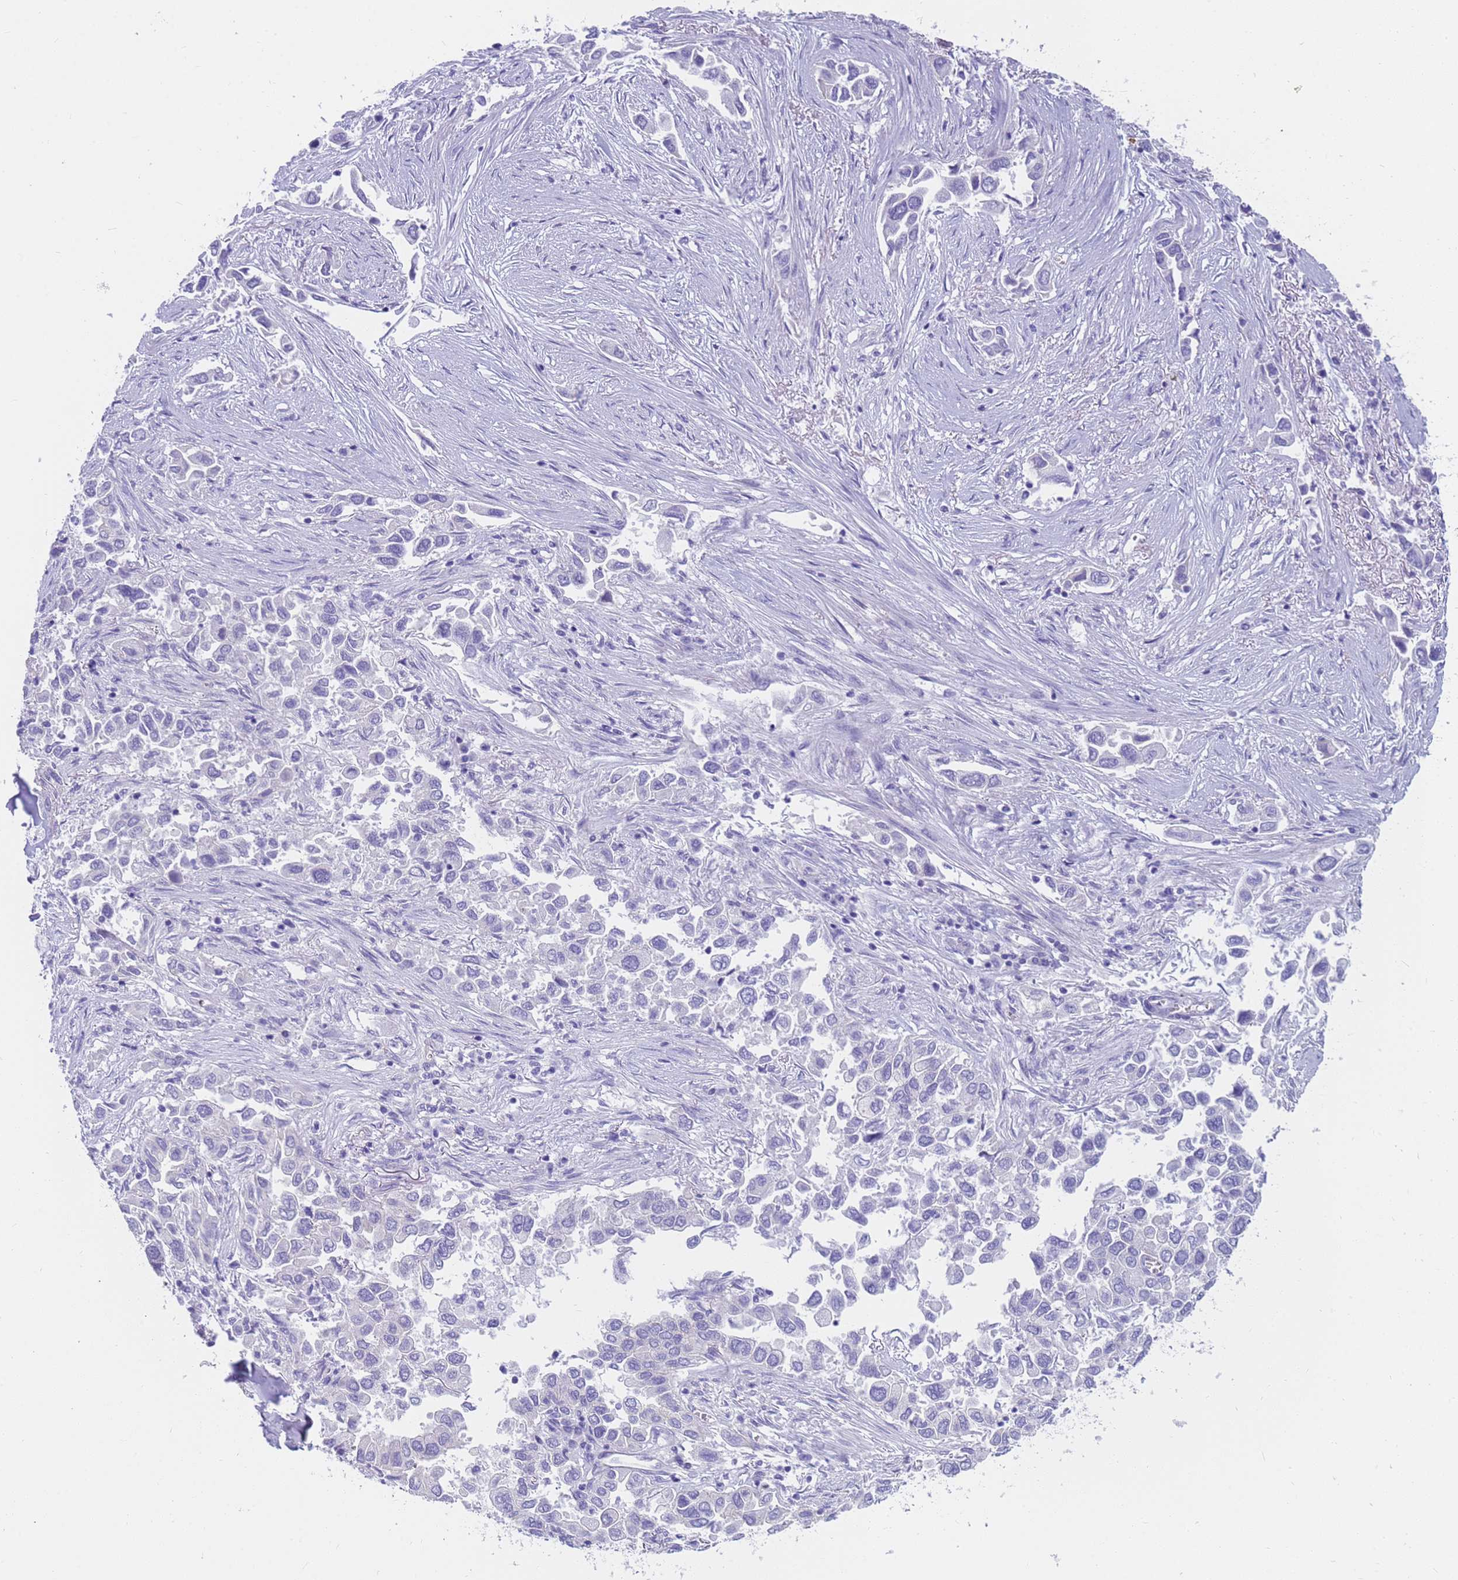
{"staining": {"intensity": "negative", "quantity": "none", "location": "none"}, "tissue": "lung cancer", "cell_type": "Tumor cells", "image_type": "cancer", "snomed": [{"axis": "morphology", "description": "Adenocarcinoma, NOS"}, {"axis": "topography", "description": "Lung"}], "caption": "Immunohistochemistry micrograph of lung cancer (adenocarcinoma) stained for a protein (brown), which demonstrates no positivity in tumor cells.", "gene": "RNASE2", "patient": {"sex": "female", "age": 76}}